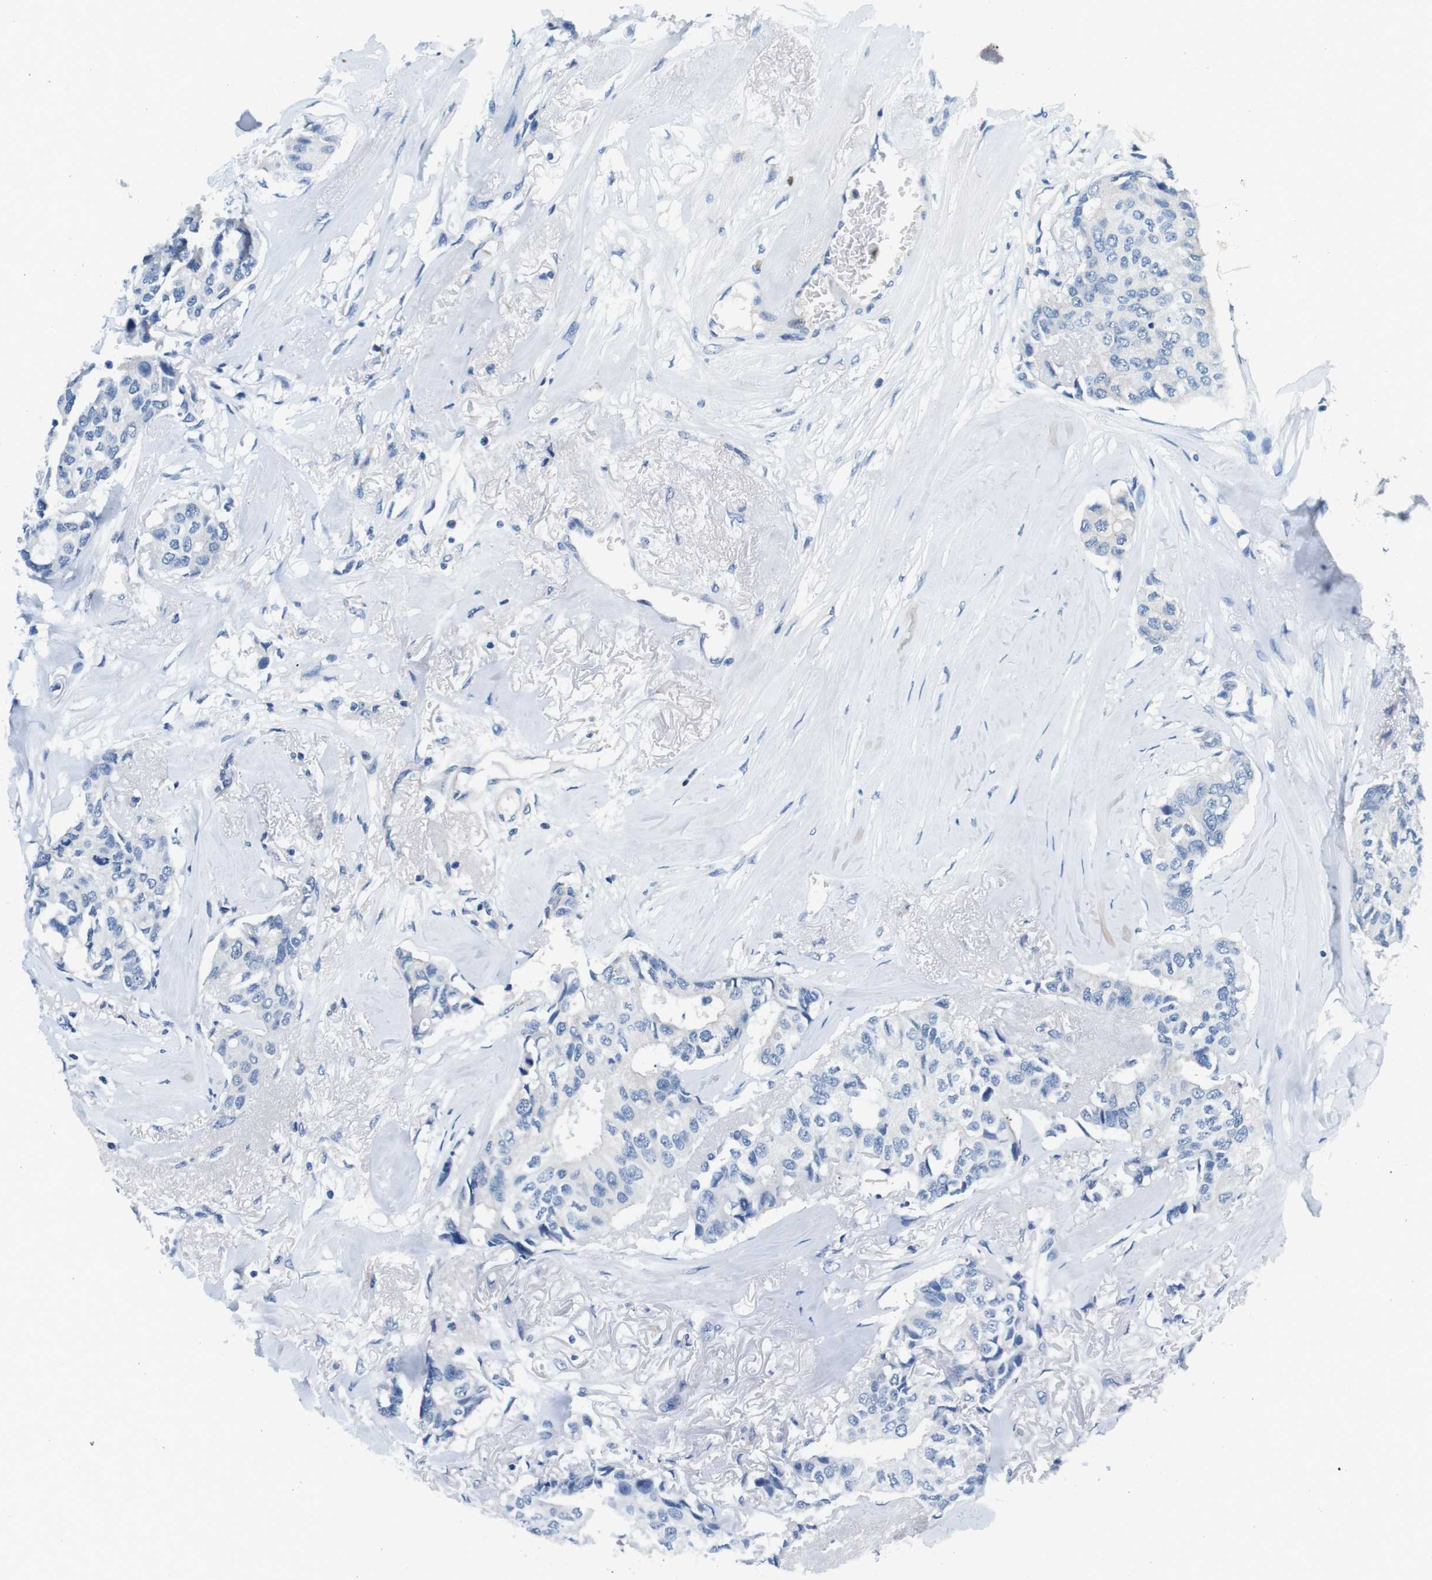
{"staining": {"intensity": "negative", "quantity": "none", "location": "none"}, "tissue": "breast cancer", "cell_type": "Tumor cells", "image_type": "cancer", "snomed": [{"axis": "morphology", "description": "Duct carcinoma"}, {"axis": "topography", "description": "Breast"}], "caption": "There is no significant staining in tumor cells of intraductal carcinoma (breast).", "gene": "IGHD", "patient": {"sex": "female", "age": 80}}